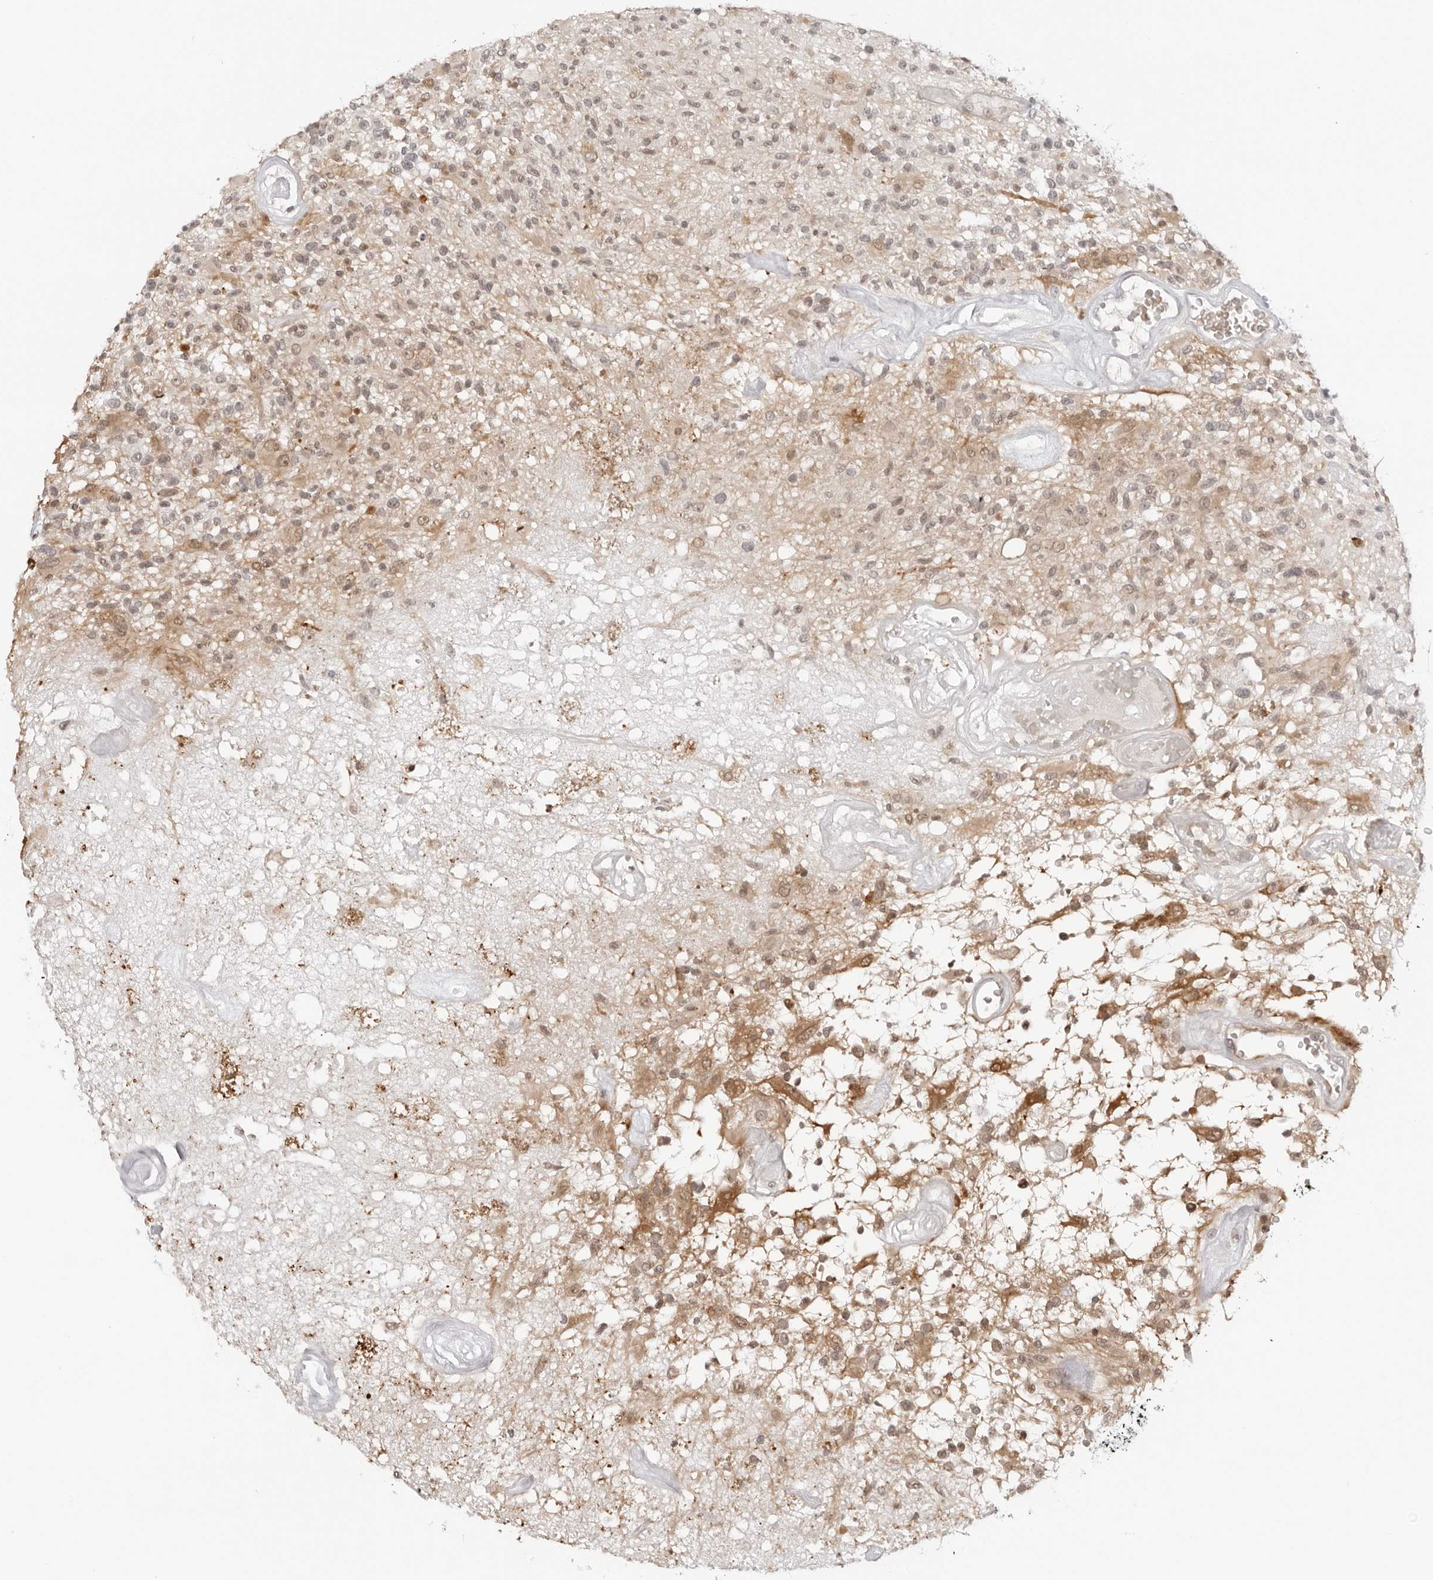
{"staining": {"intensity": "weak", "quantity": "<25%", "location": "cytoplasmic/membranous,nuclear"}, "tissue": "glioma", "cell_type": "Tumor cells", "image_type": "cancer", "snomed": [{"axis": "morphology", "description": "Glioma, malignant, High grade"}, {"axis": "morphology", "description": "Glioblastoma, NOS"}, {"axis": "topography", "description": "Brain"}], "caption": "Tumor cells are negative for brown protein staining in glioma. Brightfield microscopy of IHC stained with DAB (3,3'-diaminobenzidine) (brown) and hematoxylin (blue), captured at high magnification.", "gene": "RNF146", "patient": {"sex": "male", "age": 60}}